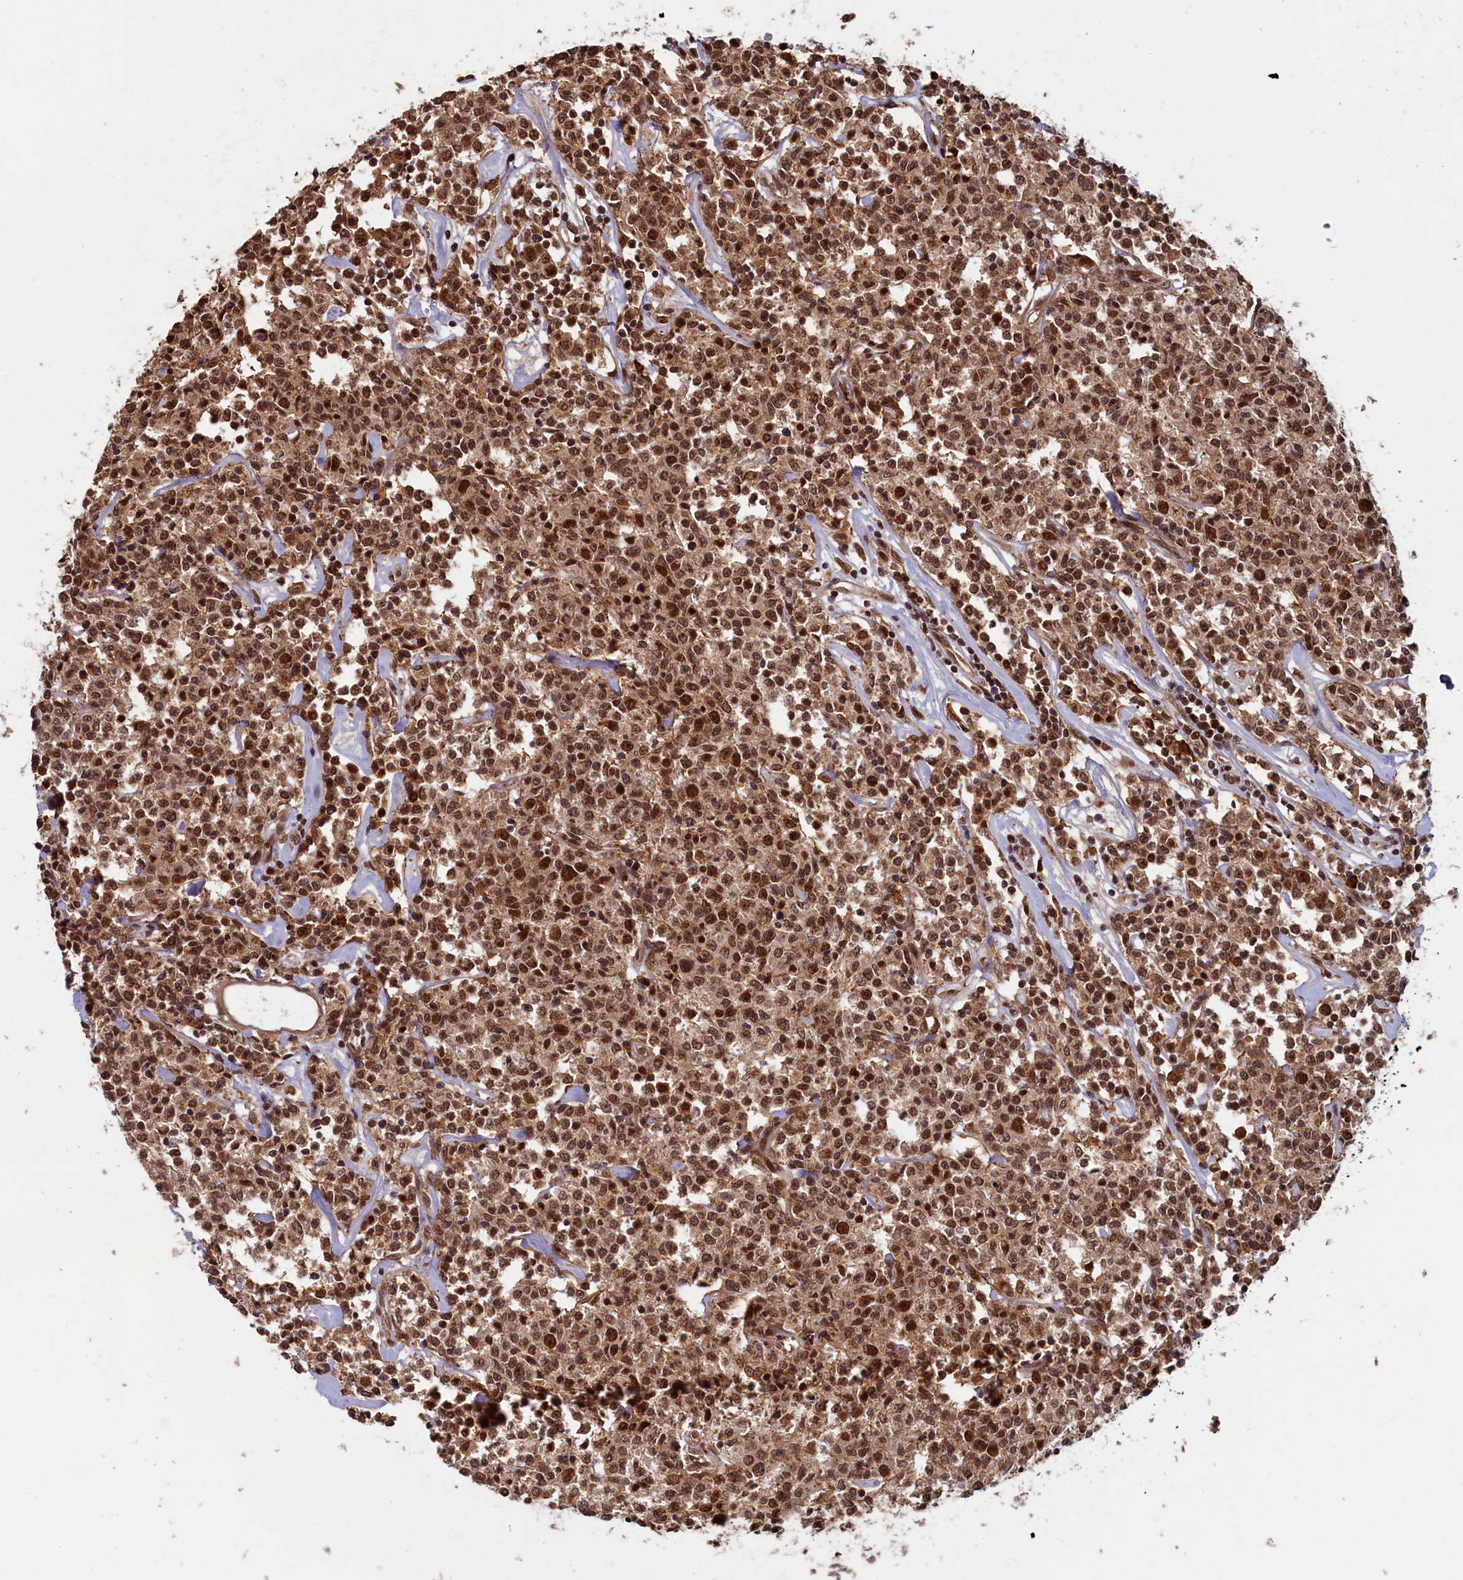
{"staining": {"intensity": "strong", "quantity": ">75%", "location": "cytoplasmic/membranous,nuclear"}, "tissue": "lymphoma", "cell_type": "Tumor cells", "image_type": "cancer", "snomed": [{"axis": "morphology", "description": "Malignant lymphoma, non-Hodgkin's type, Low grade"}, {"axis": "topography", "description": "Small intestine"}], "caption": "There is high levels of strong cytoplasmic/membranous and nuclear positivity in tumor cells of lymphoma, as demonstrated by immunohistochemical staining (brown color).", "gene": "BRCA1", "patient": {"sex": "female", "age": 59}}